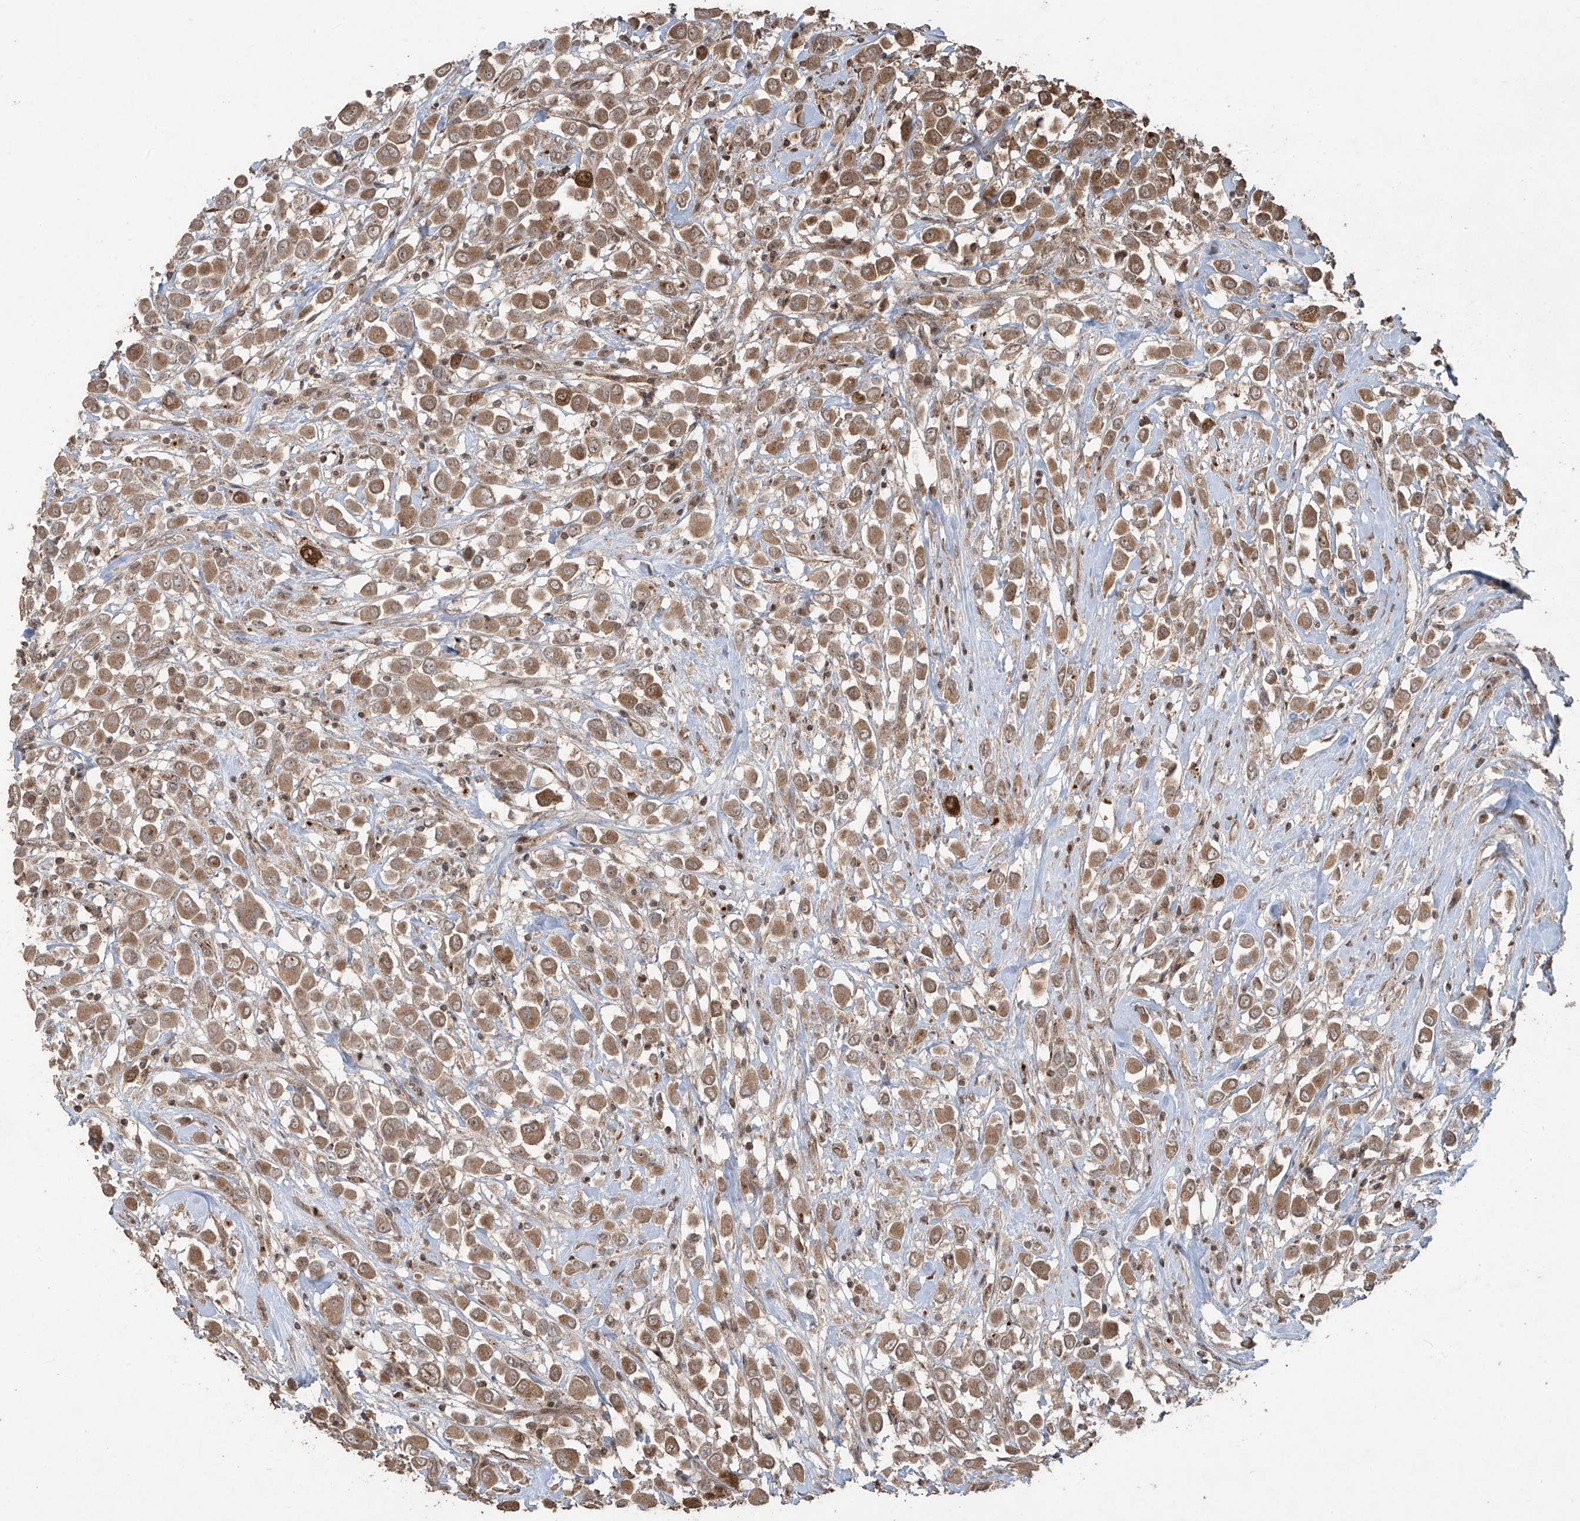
{"staining": {"intensity": "moderate", "quantity": ">75%", "location": "cytoplasmic/membranous"}, "tissue": "breast cancer", "cell_type": "Tumor cells", "image_type": "cancer", "snomed": [{"axis": "morphology", "description": "Duct carcinoma"}, {"axis": "topography", "description": "Breast"}], "caption": "There is medium levels of moderate cytoplasmic/membranous positivity in tumor cells of infiltrating ductal carcinoma (breast), as demonstrated by immunohistochemical staining (brown color).", "gene": "PGPEP1", "patient": {"sex": "female", "age": 61}}